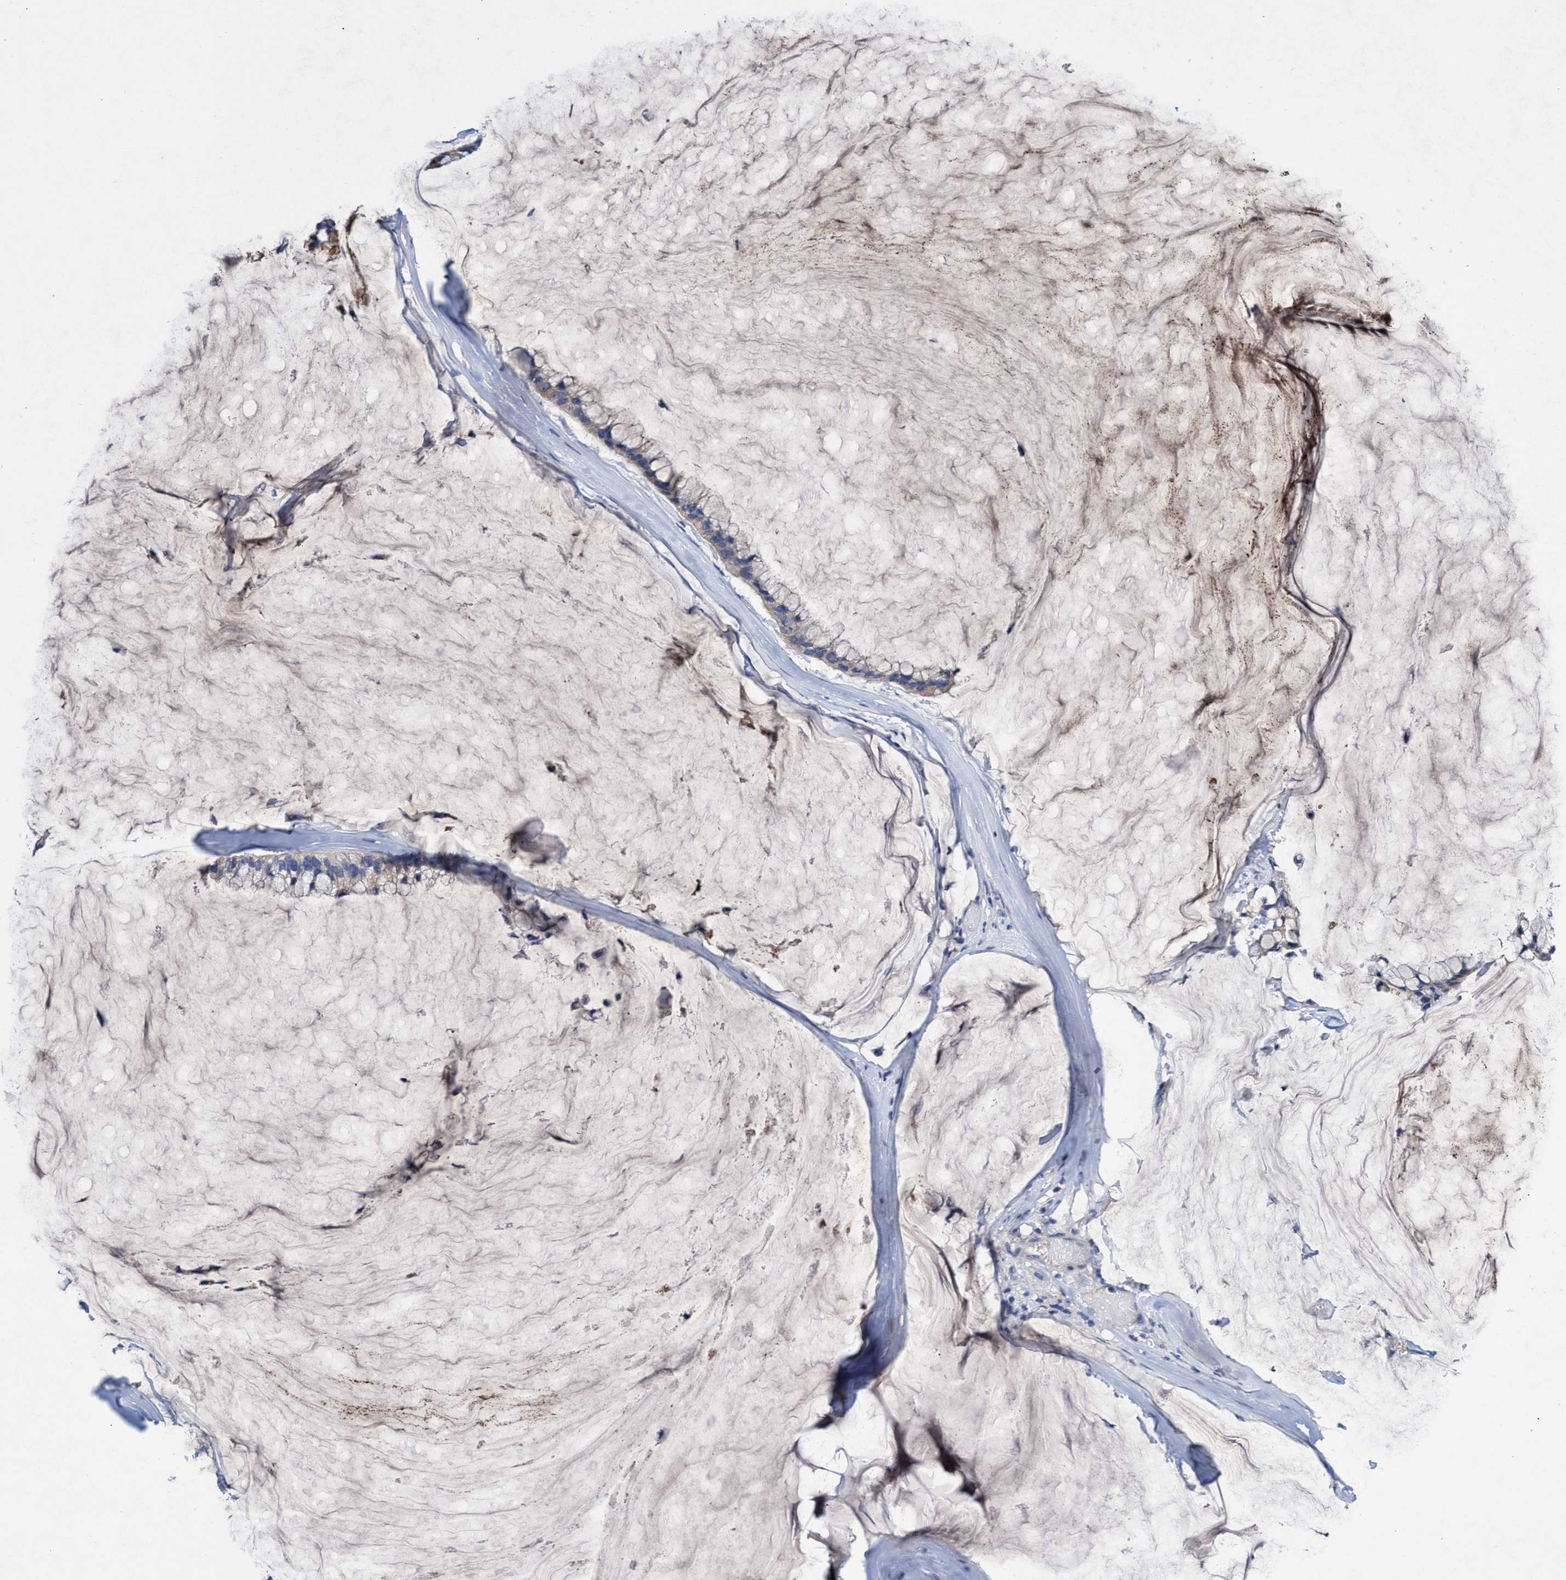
{"staining": {"intensity": "weak", "quantity": "<25%", "location": "cytoplasmic/membranous"}, "tissue": "ovarian cancer", "cell_type": "Tumor cells", "image_type": "cancer", "snomed": [{"axis": "morphology", "description": "Cystadenocarcinoma, mucinous, NOS"}, {"axis": "topography", "description": "Ovary"}], "caption": "A high-resolution micrograph shows IHC staining of ovarian mucinous cystadenocarcinoma, which exhibits no significant positivity in tumor cells.", "gene": "SVEP1", "patient": {"sex": "female", "age": 39}}